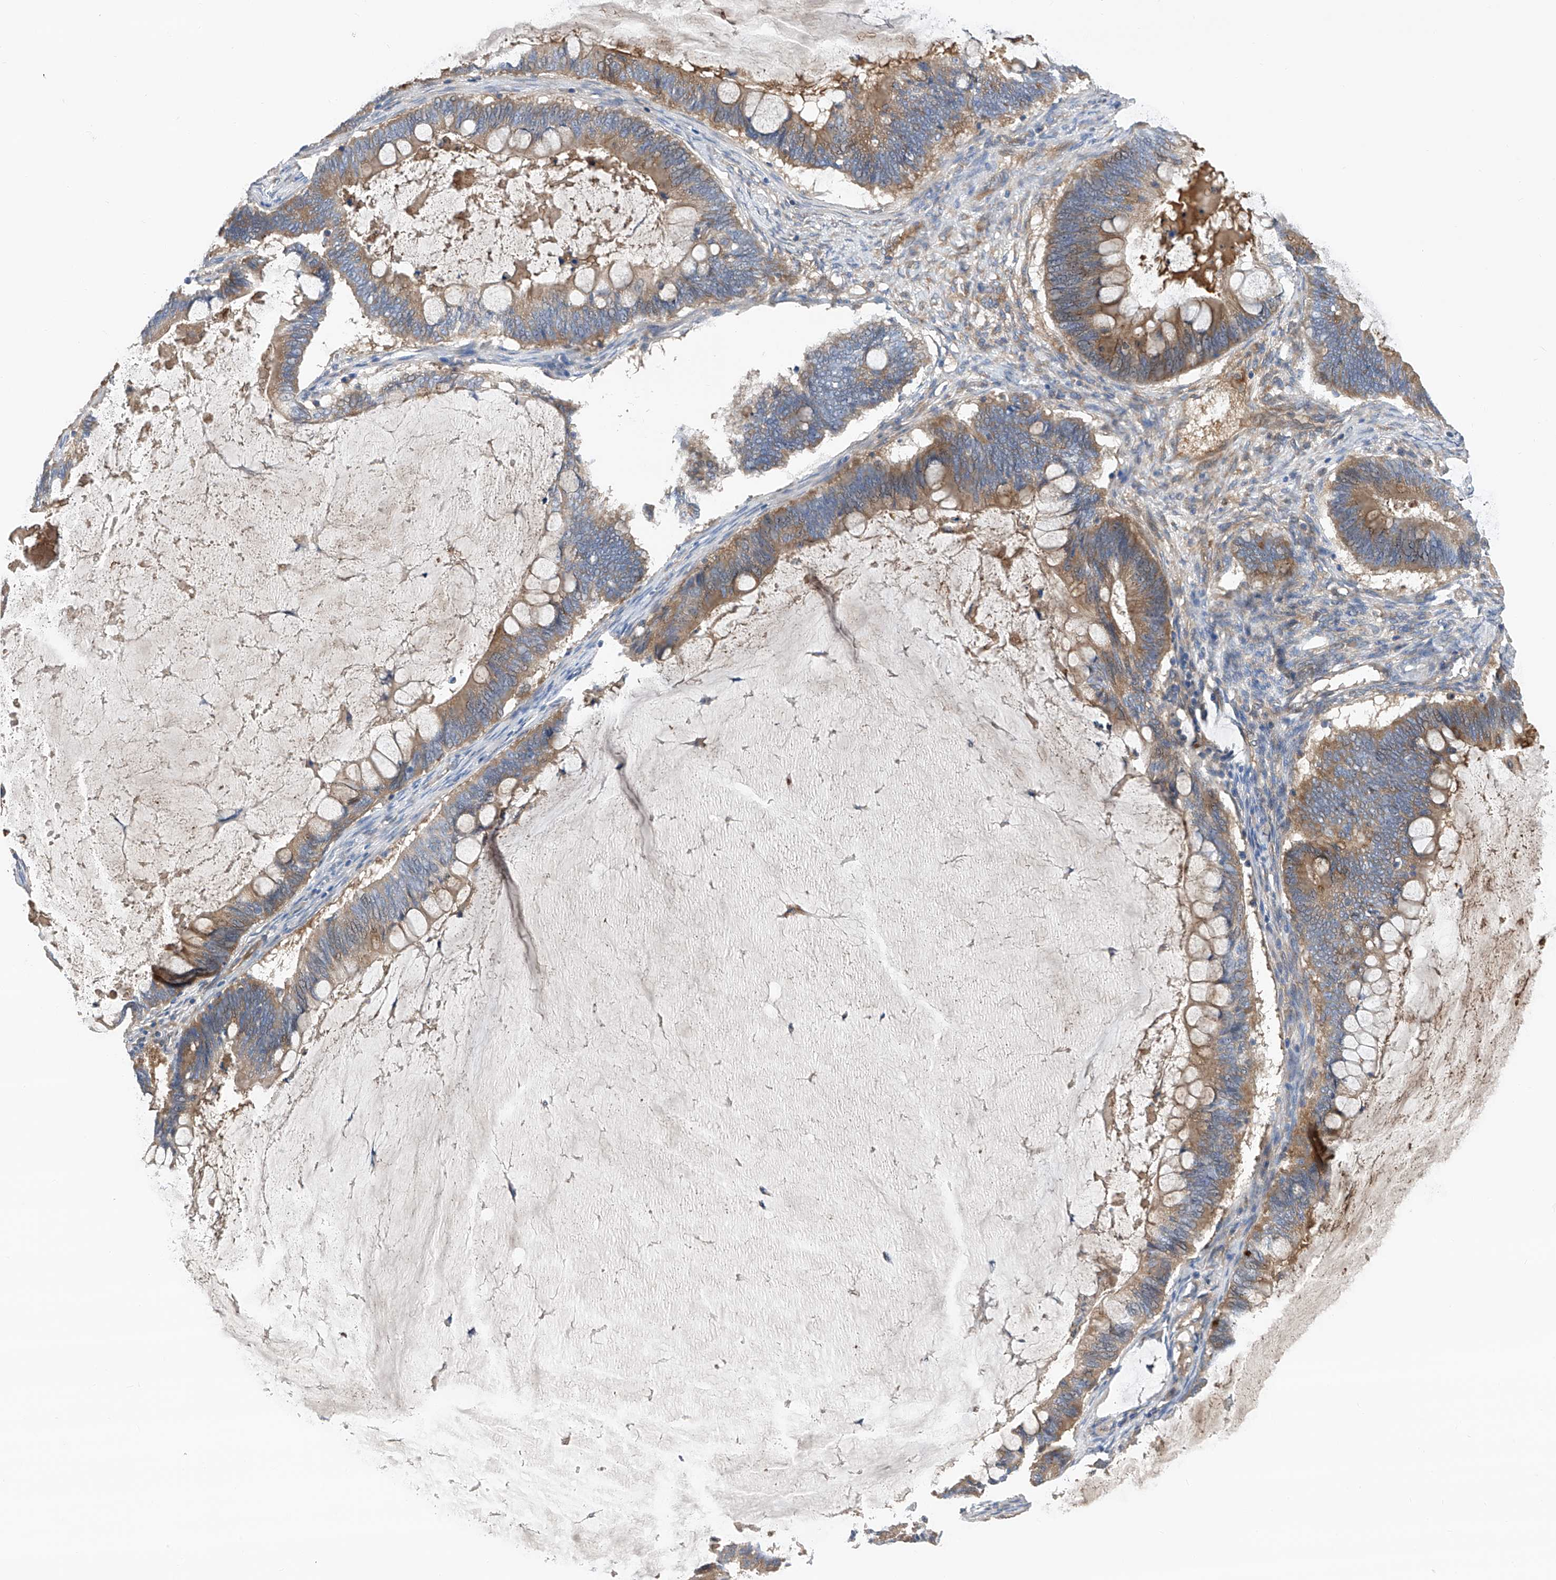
{"staining": {"intensity": "moderate", "quantity": ">75%", "location": "cytoplasmic/membranous"}, "tissue": "ovarian cancer", "cell_type": "Tumor cells", "image_type": "cancer", "snomed": [{"axis": "morphology", "description": "Cystadenocarcinoma, mucinous, NOS"}, {"axis": "topography", "description": "Ovary"}], "caption": "IHC (DAB) staining of ovarian cancer reveals moderate cytoplasmic/membranous protein expression in about >75% of tumor cells.", "gene": "PTK2", "patient": {"sex": "female", "age": 61}}